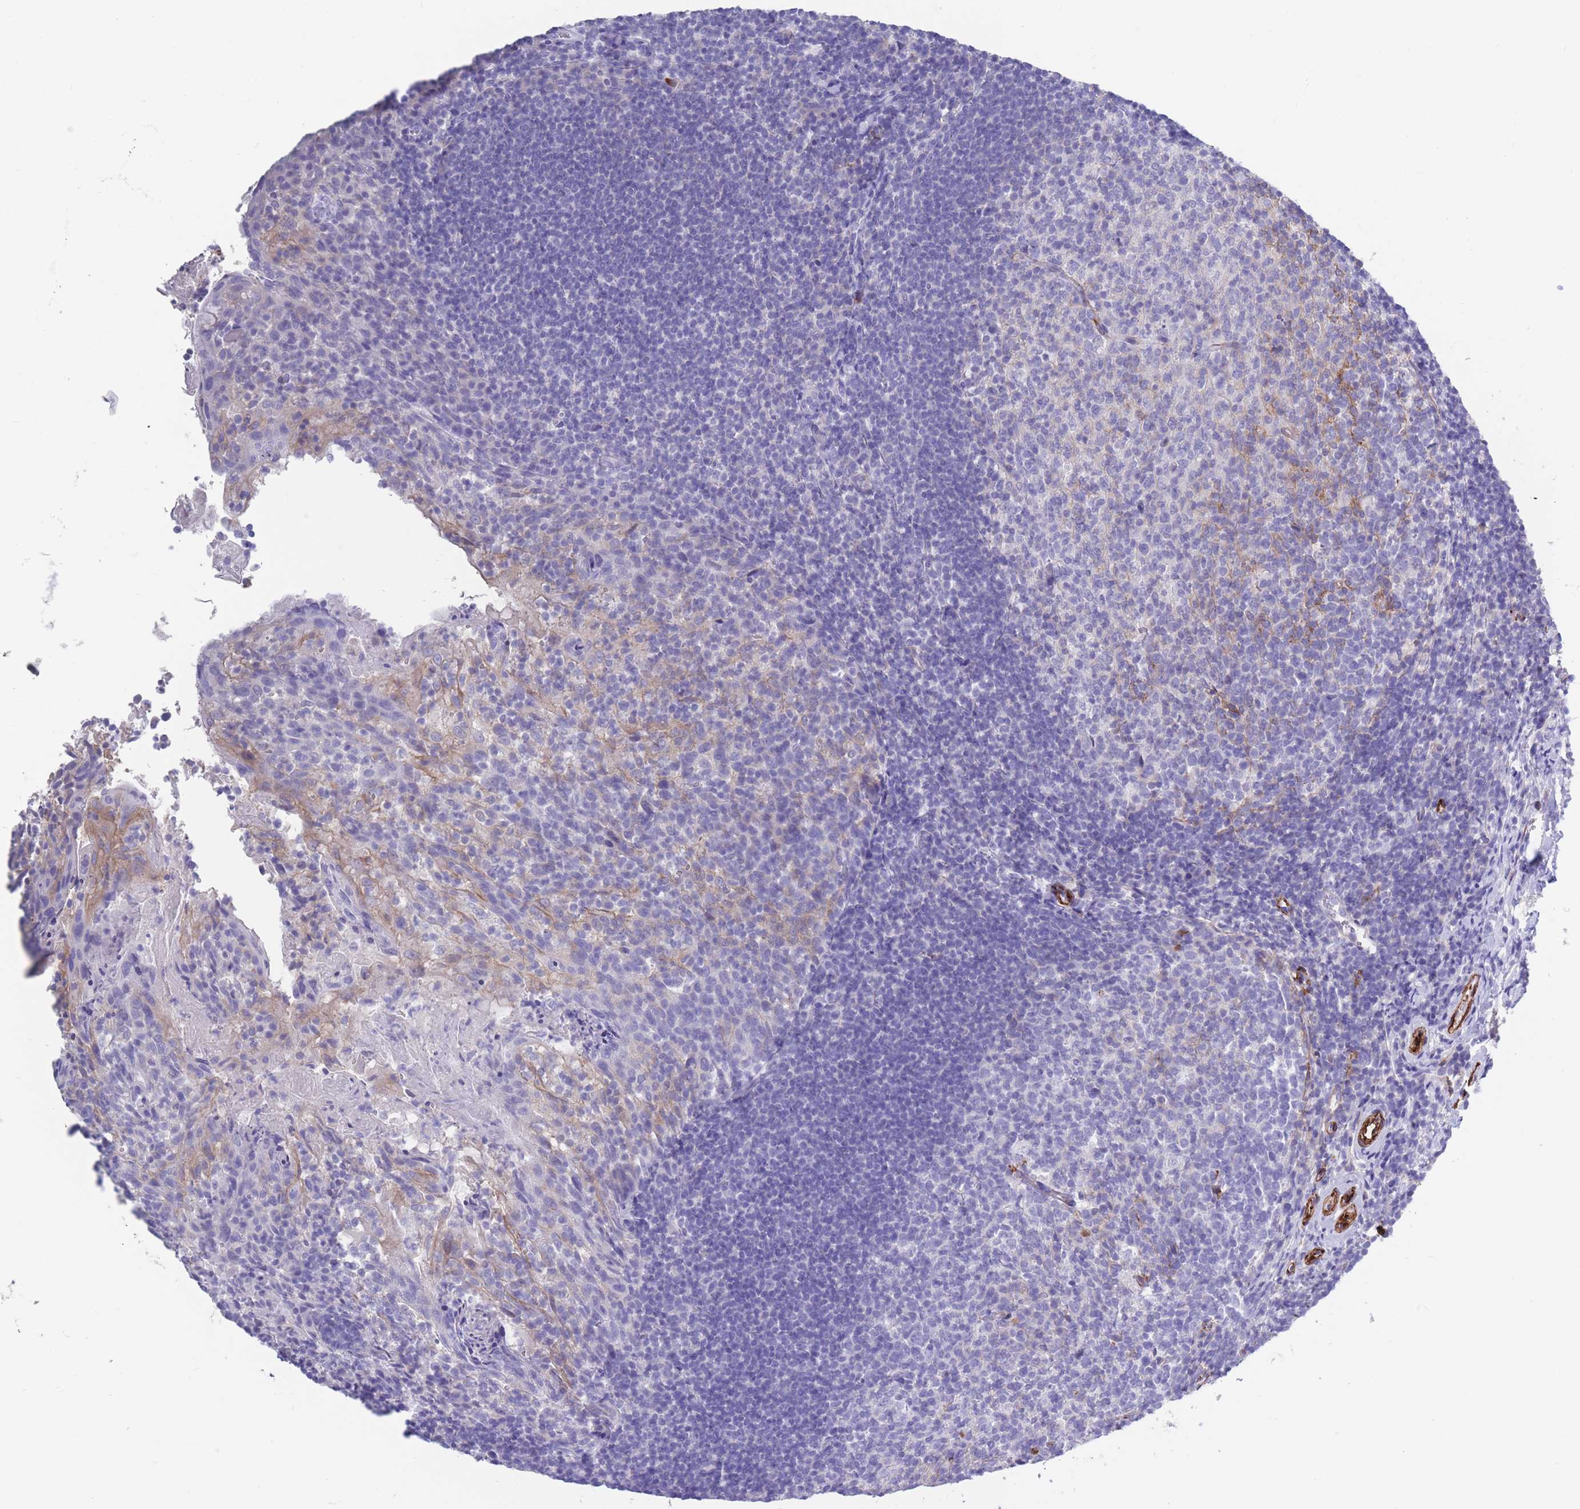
{"staining": {"intensity": "negative", "quantity": "none", "location": "none"}, "tissue": "tonsil", "cell_type": "Germinal center cells", "image_type": "normal", "snomed": [{"axis": "morphology", "description": "Normal tissue, NOS"}, {"axis": "topography", "description": "Tonsil"}], "caption": "An immunohistochemistry (IHC) micrograph of unremarkable tonsil is shown. There is no staining in germinal center cells of tonsil. Nuclei are stained in blue.", "gene": "DPYD", "patient": {"sex": "female", "age": 10}}